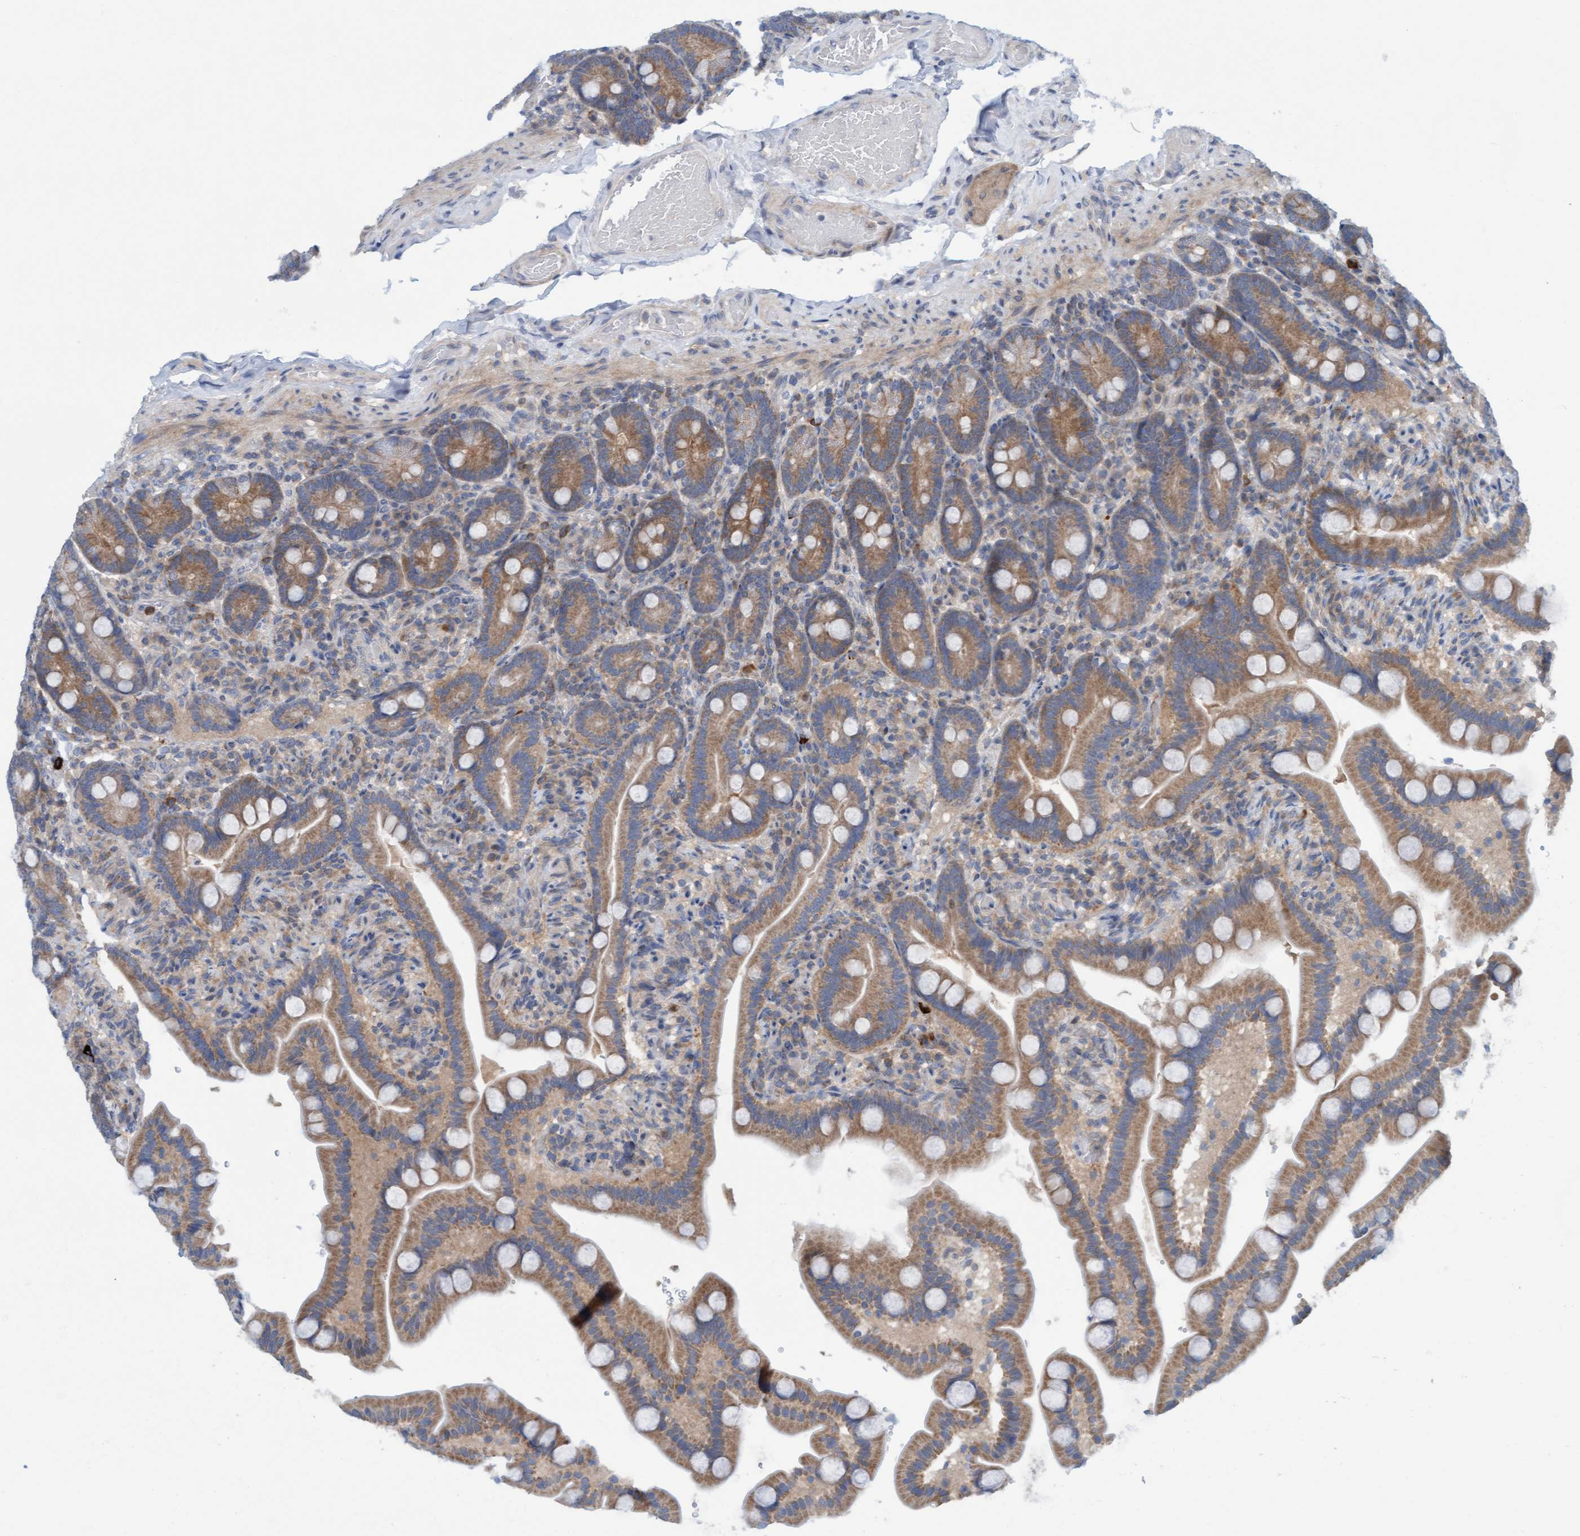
{"staining": {"intensity": "moderate", "quantity": "25%-75%", "location": "cytoplasmic/membranous"}, "tissue": "duodenum", "cell_type": "Glandular cells", "image_type": "normal", "snomed": [{"axis": "morphology", "description": "Normal tissue, NOS"}, {"axis": "topography", "description": "Duodenum"}], "caption": "A high-resolution image shows immunohistochemistry staining of benign duodenum, which reveals moderate cytoplasmic/membranous staining in about 25%-75% of glandular cells. The staining was performed using DAB (3,3'-diaminobenzidine) to visualize the protein expression in brown, while the nuclei were stained in blue with hematoxylin (Magnification: 20x).", "gene": "KLHL25", "patient": {"sex": "male", "age": 54}}